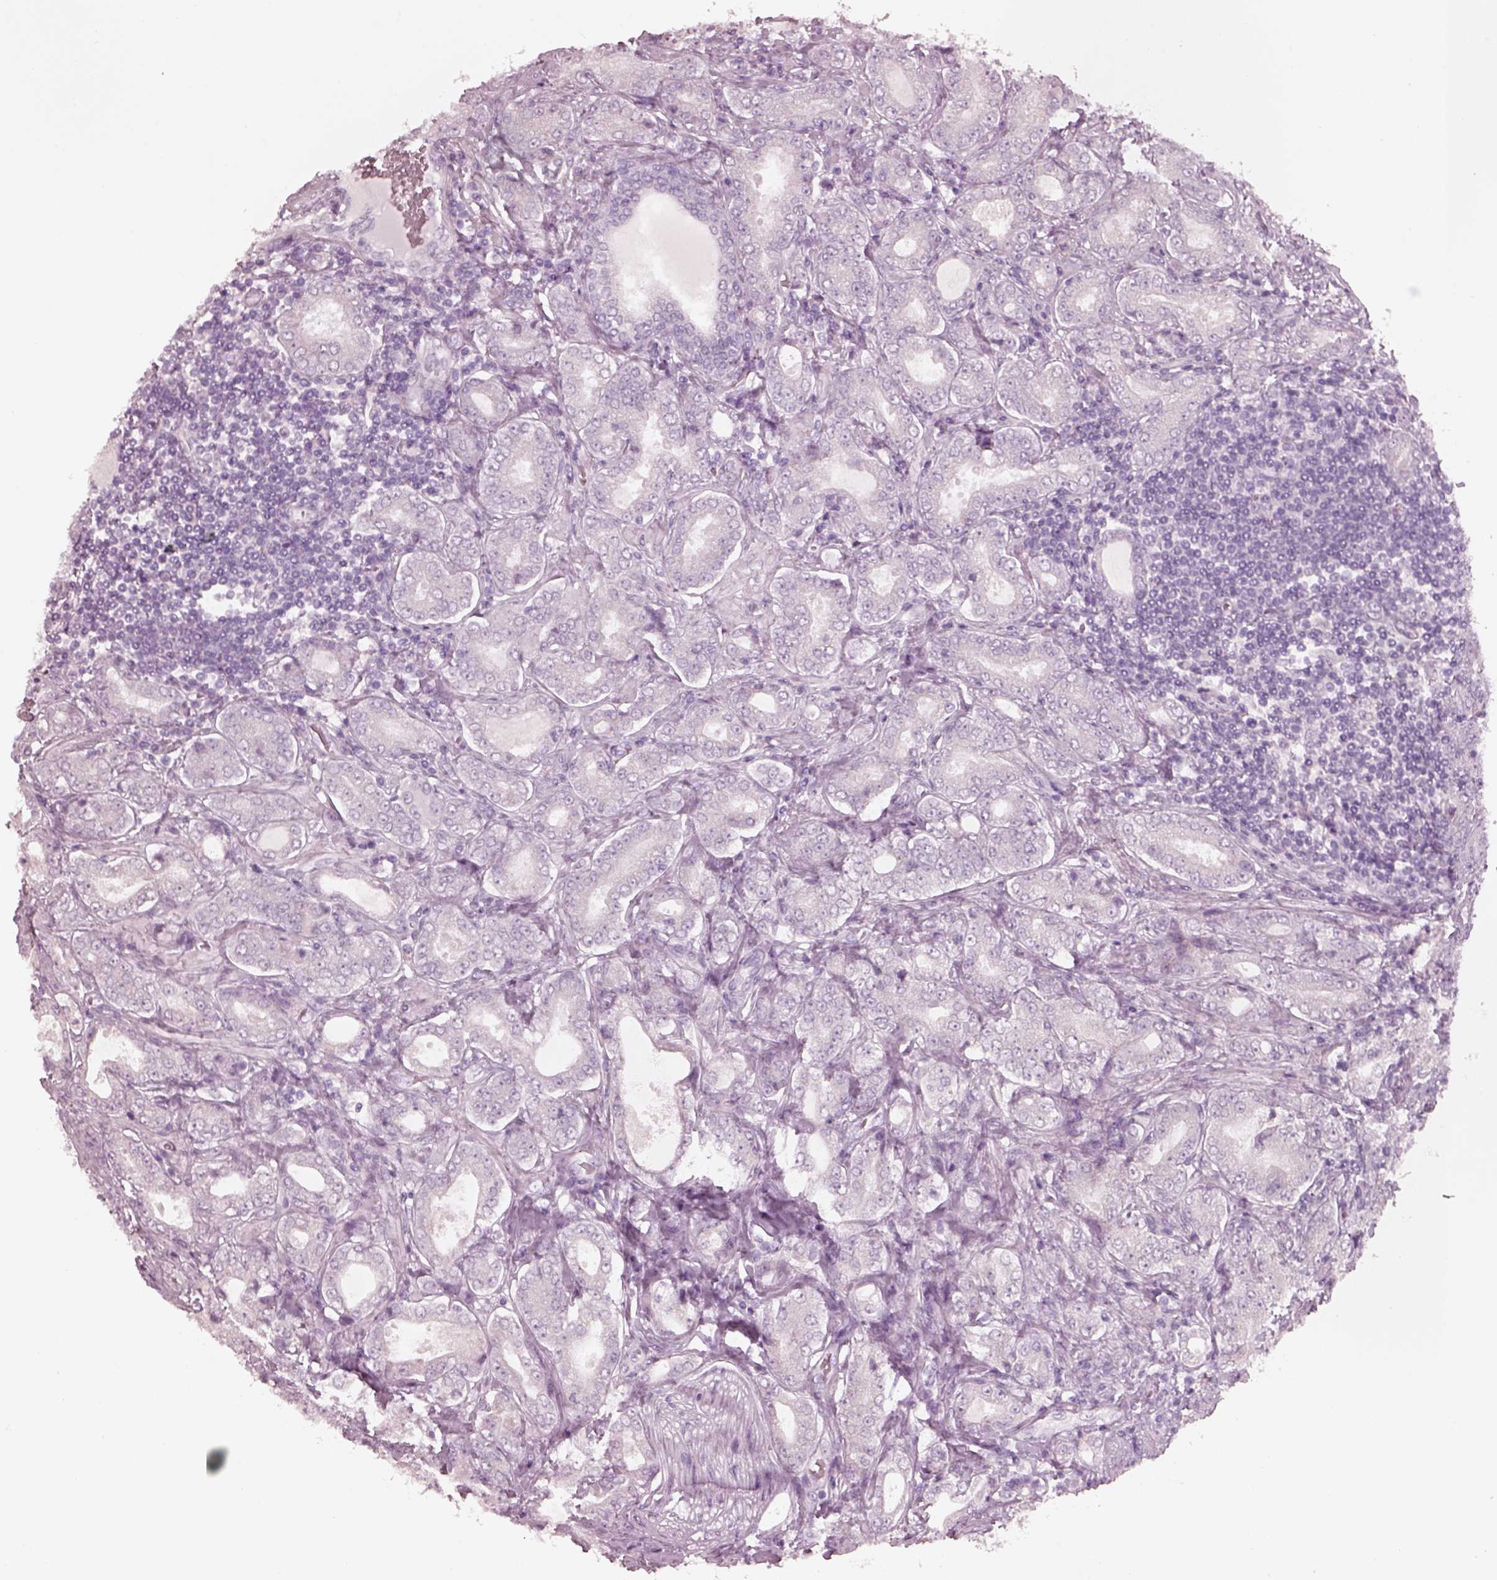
{"staining": {"intensity": "negative", "quantity": "none", "location": "none"}, "tissue": "prostate cancer", "cell_type": "Tumor cells", "image_type": "cancer", "snomed": [{"axis": "morphology", "description": "Adenocarcinoma, NOS"}, {"axis": "topography", "description": "Prostate"}], "caption": "The histopathology image displays no staining of tumor cells in prostate cancer (adenocarcinoma). The staining is performed using DAB brown chromogen with nuclei counter-stained in using hematoxylin.", "gene": "KRTAP24-1", "patient": {"sex": "male", "age": 64}}